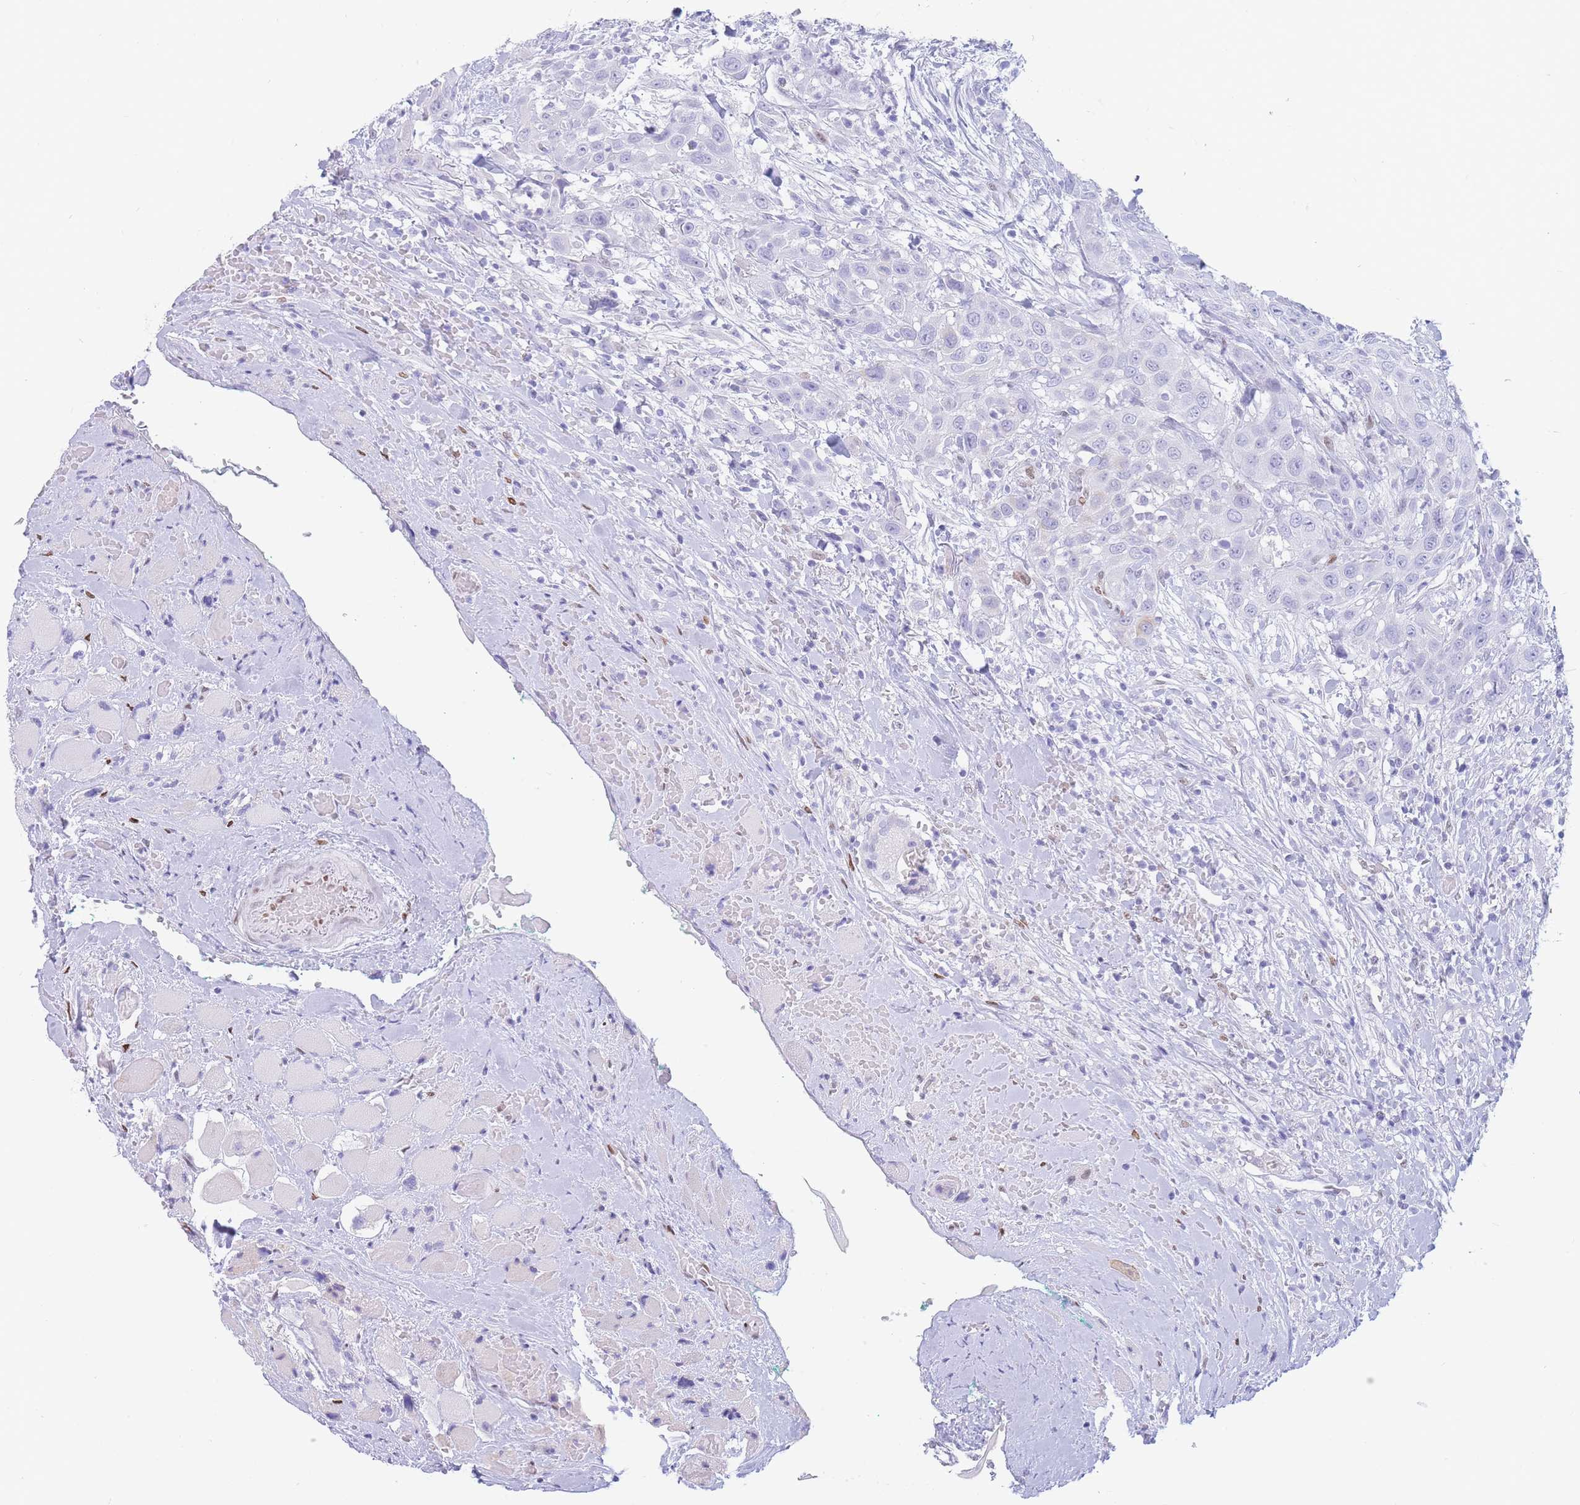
{"staining": {"intensity": "negative", "quantity": "none", "location": "none"}, "tissue": "head and neck cancer", "cell_type": "Tumor cells", "image_type": "cancer", "snomed": [{"axis": "morphology", "description": "Squamous cell carcinoma, NOS"}, {"axis": "topography", "description": "Head-Neck"}], "caption": "High power microscopy micrograph of an immunohistochemistry (IHC) histopathology image of head and neck cancer (squamous cell carcinoma), revealing no significant positivity in tumor cells.", "gene": "PSMB5", "patient": {"sex": "male", "age": 81}}